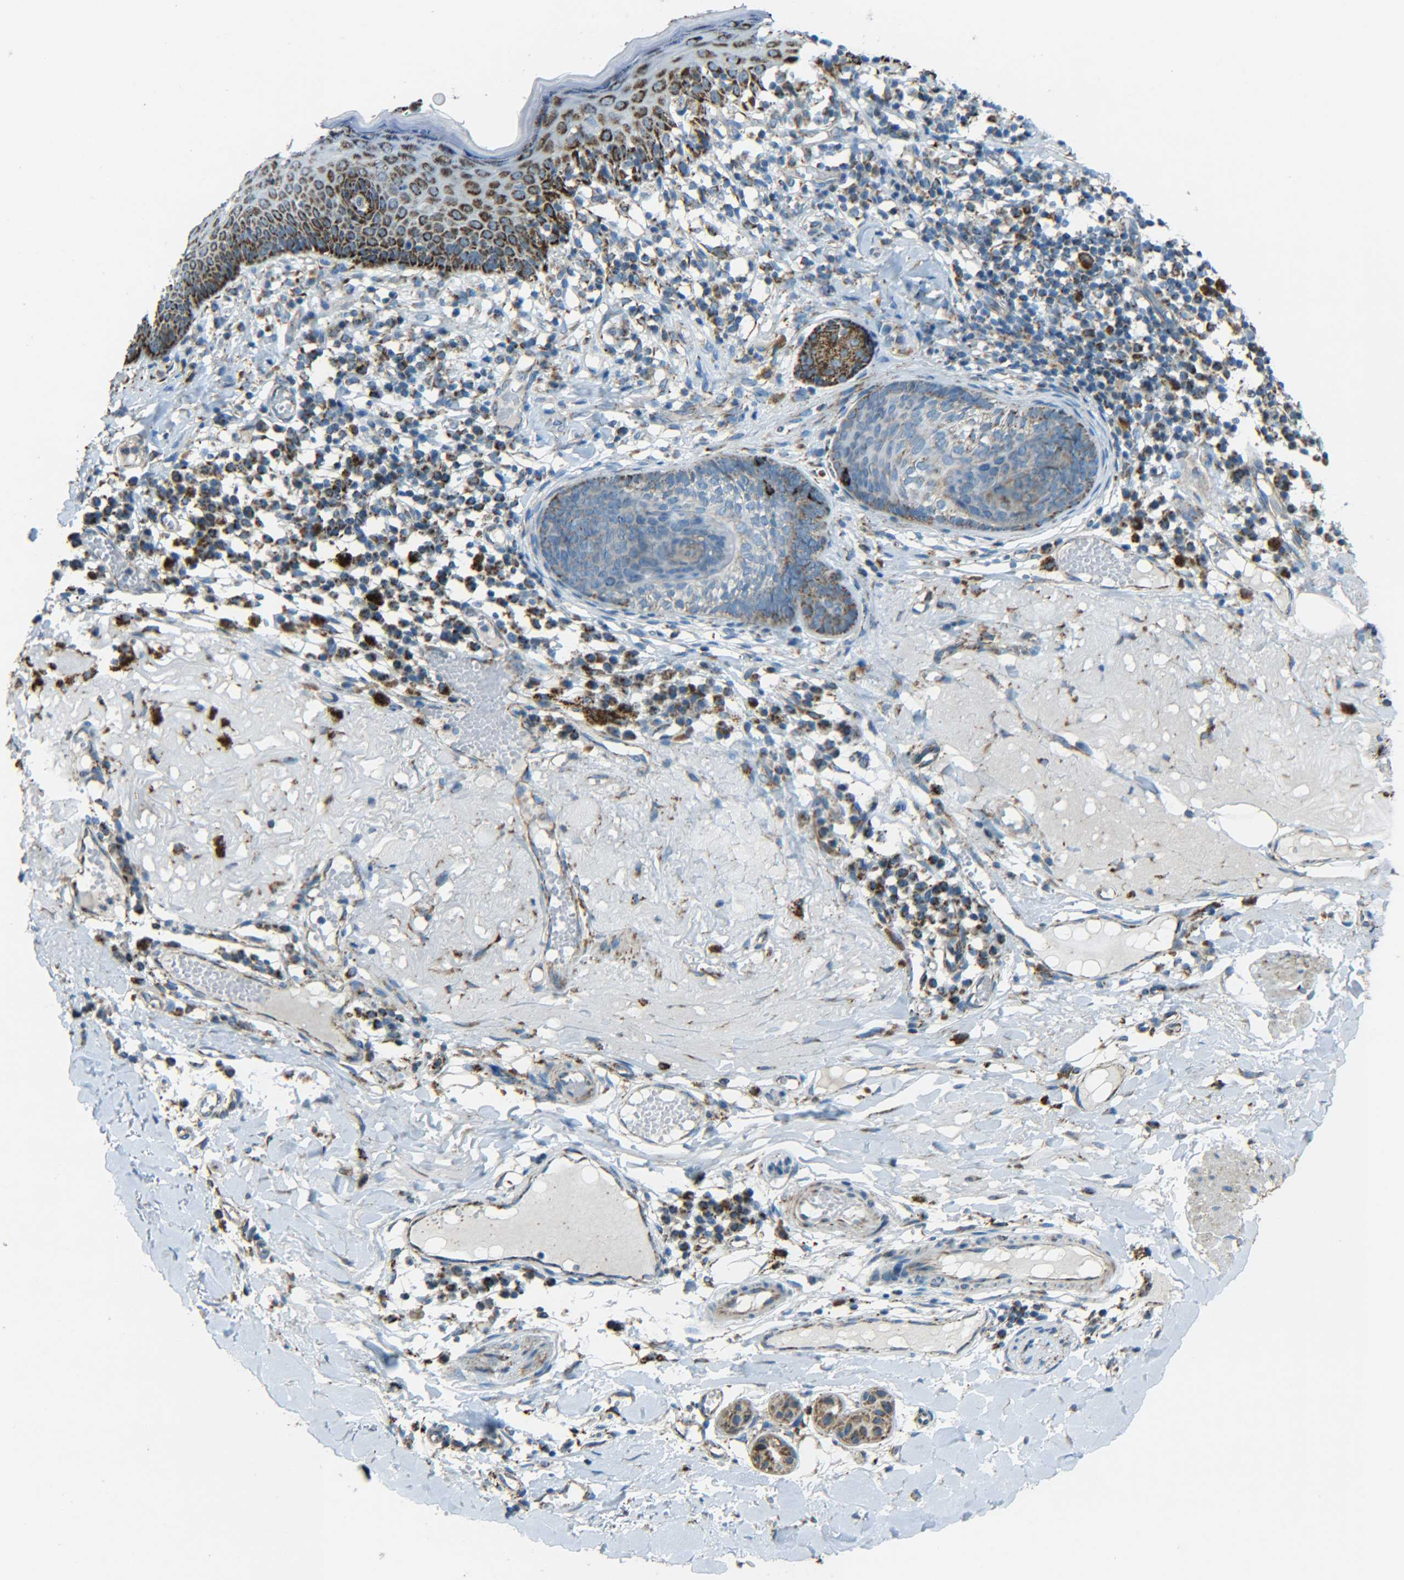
{"staining": {"intensity": "moderate", "quantity": "25%-75%", "location": "cytoplasmic/membranous"}, "tissue": "melanoma", "cell_type": "Tumor cells", "image_type": "cancer", "snomed": [{"axis": "morphology", "description": "Malignant melanoma in situ"}, {"axis": "morphology", "description": "Malignant melanoma, NOS"}, {"axis": "topography", "description": "Skin"}], "caption": "Protein expression analysis of human melanoma reveals moderate cytoplasmic/membranous expression in approximately 25%-75% of tumor cells.", "gene": "CYB5R1", "patient": {"sex": "female", "age": 88}}